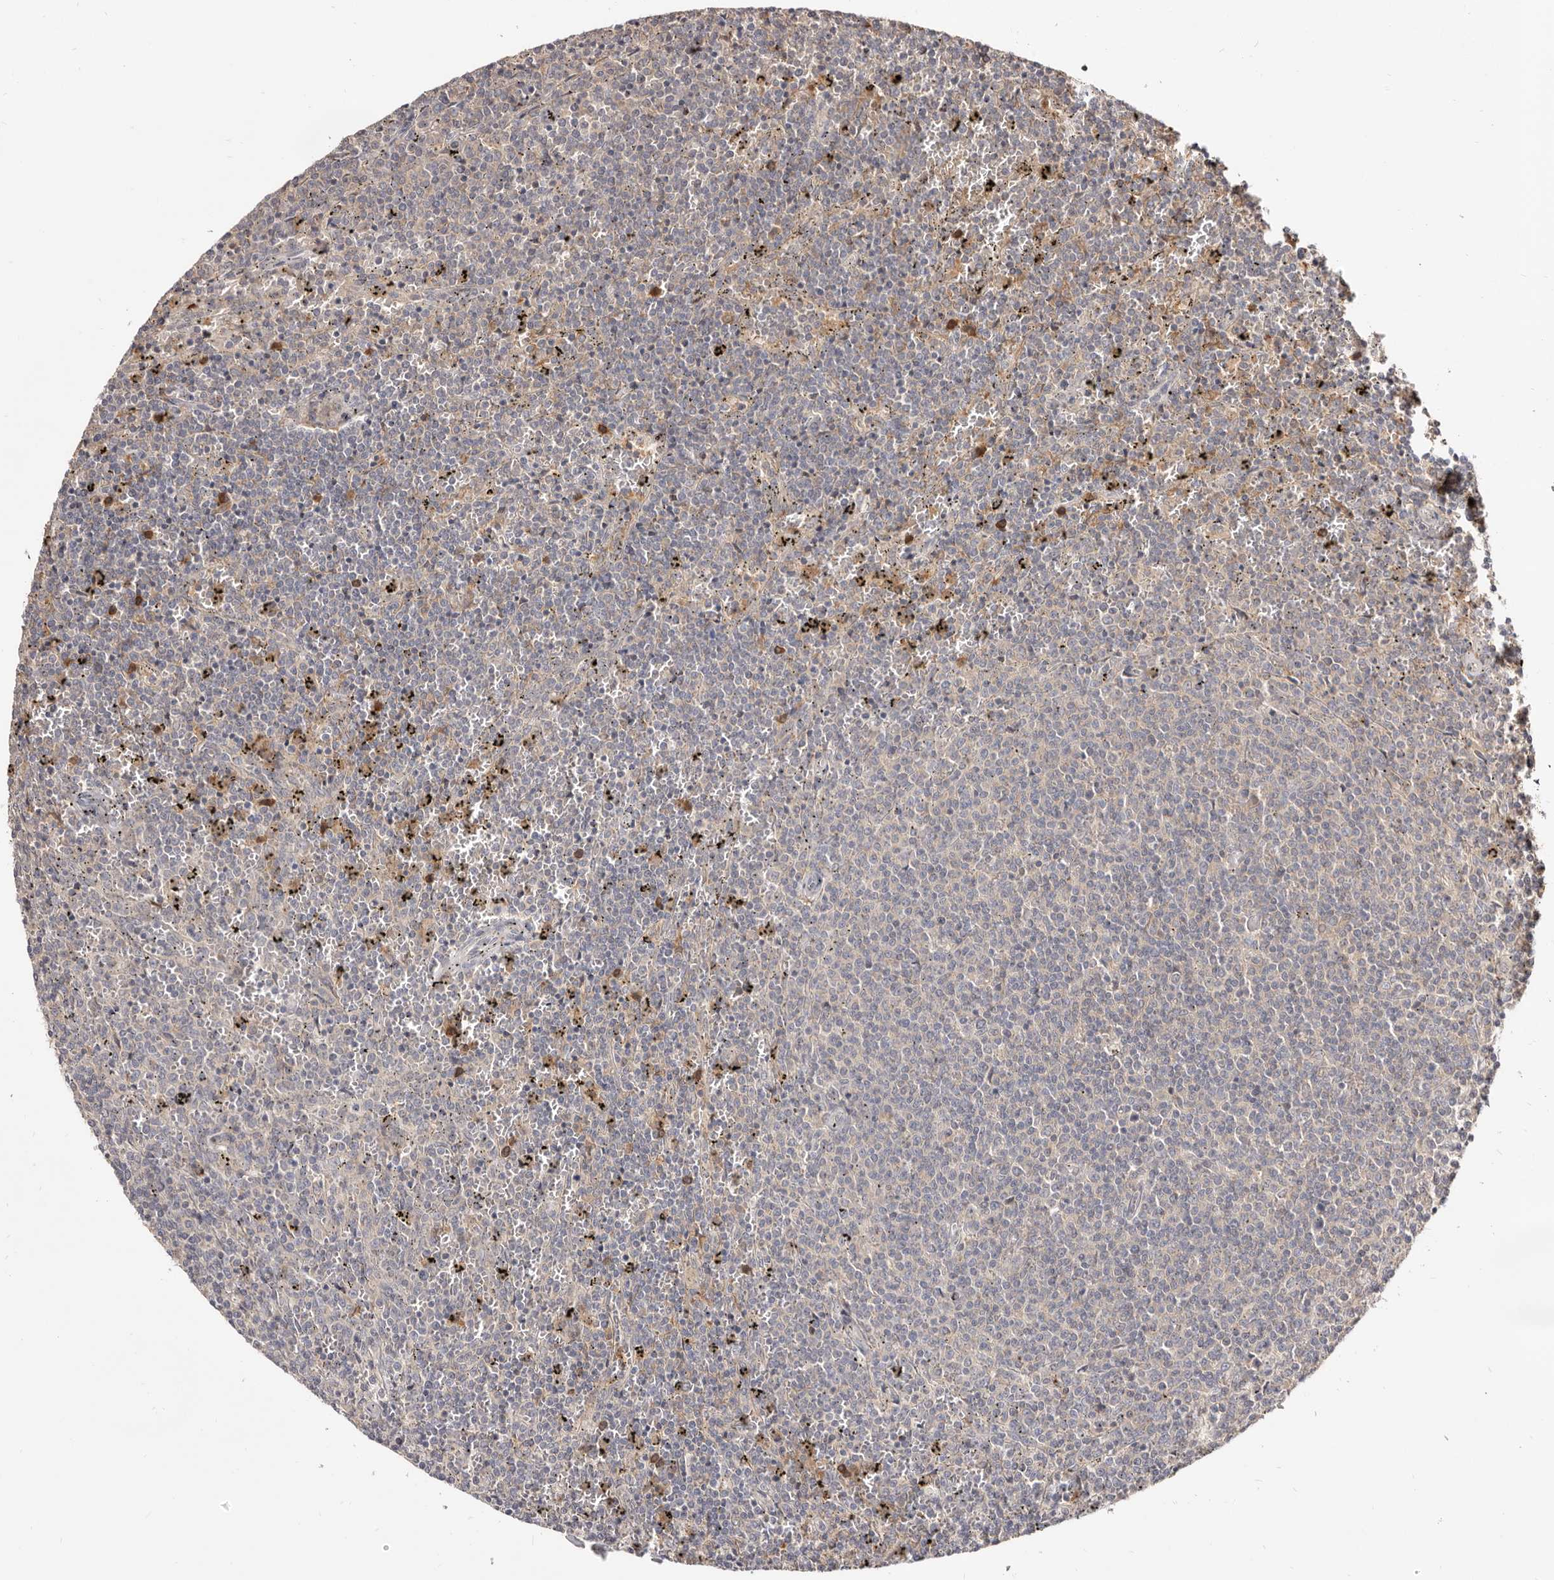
{"staining": {"intensity": "negative", "quantity": "none", "location": "none"}, "tissue": "lymphoma", "cell_type": "Tumor cells", "image_type": "cancer", "snomed": [{"axis": "morphology", "description": "Malignant lymphoma, non-Hodgkin's type, Low grade"}, {"axis": "topography", "description": "Spleen"}], "caption": "Image shows no protein positivity in tumor cells of low-grade malignant lymphoma, non-Hodgkin's type tissue.", "gene": "TC2N", "patient": {"sex": "female", "age": 50}}